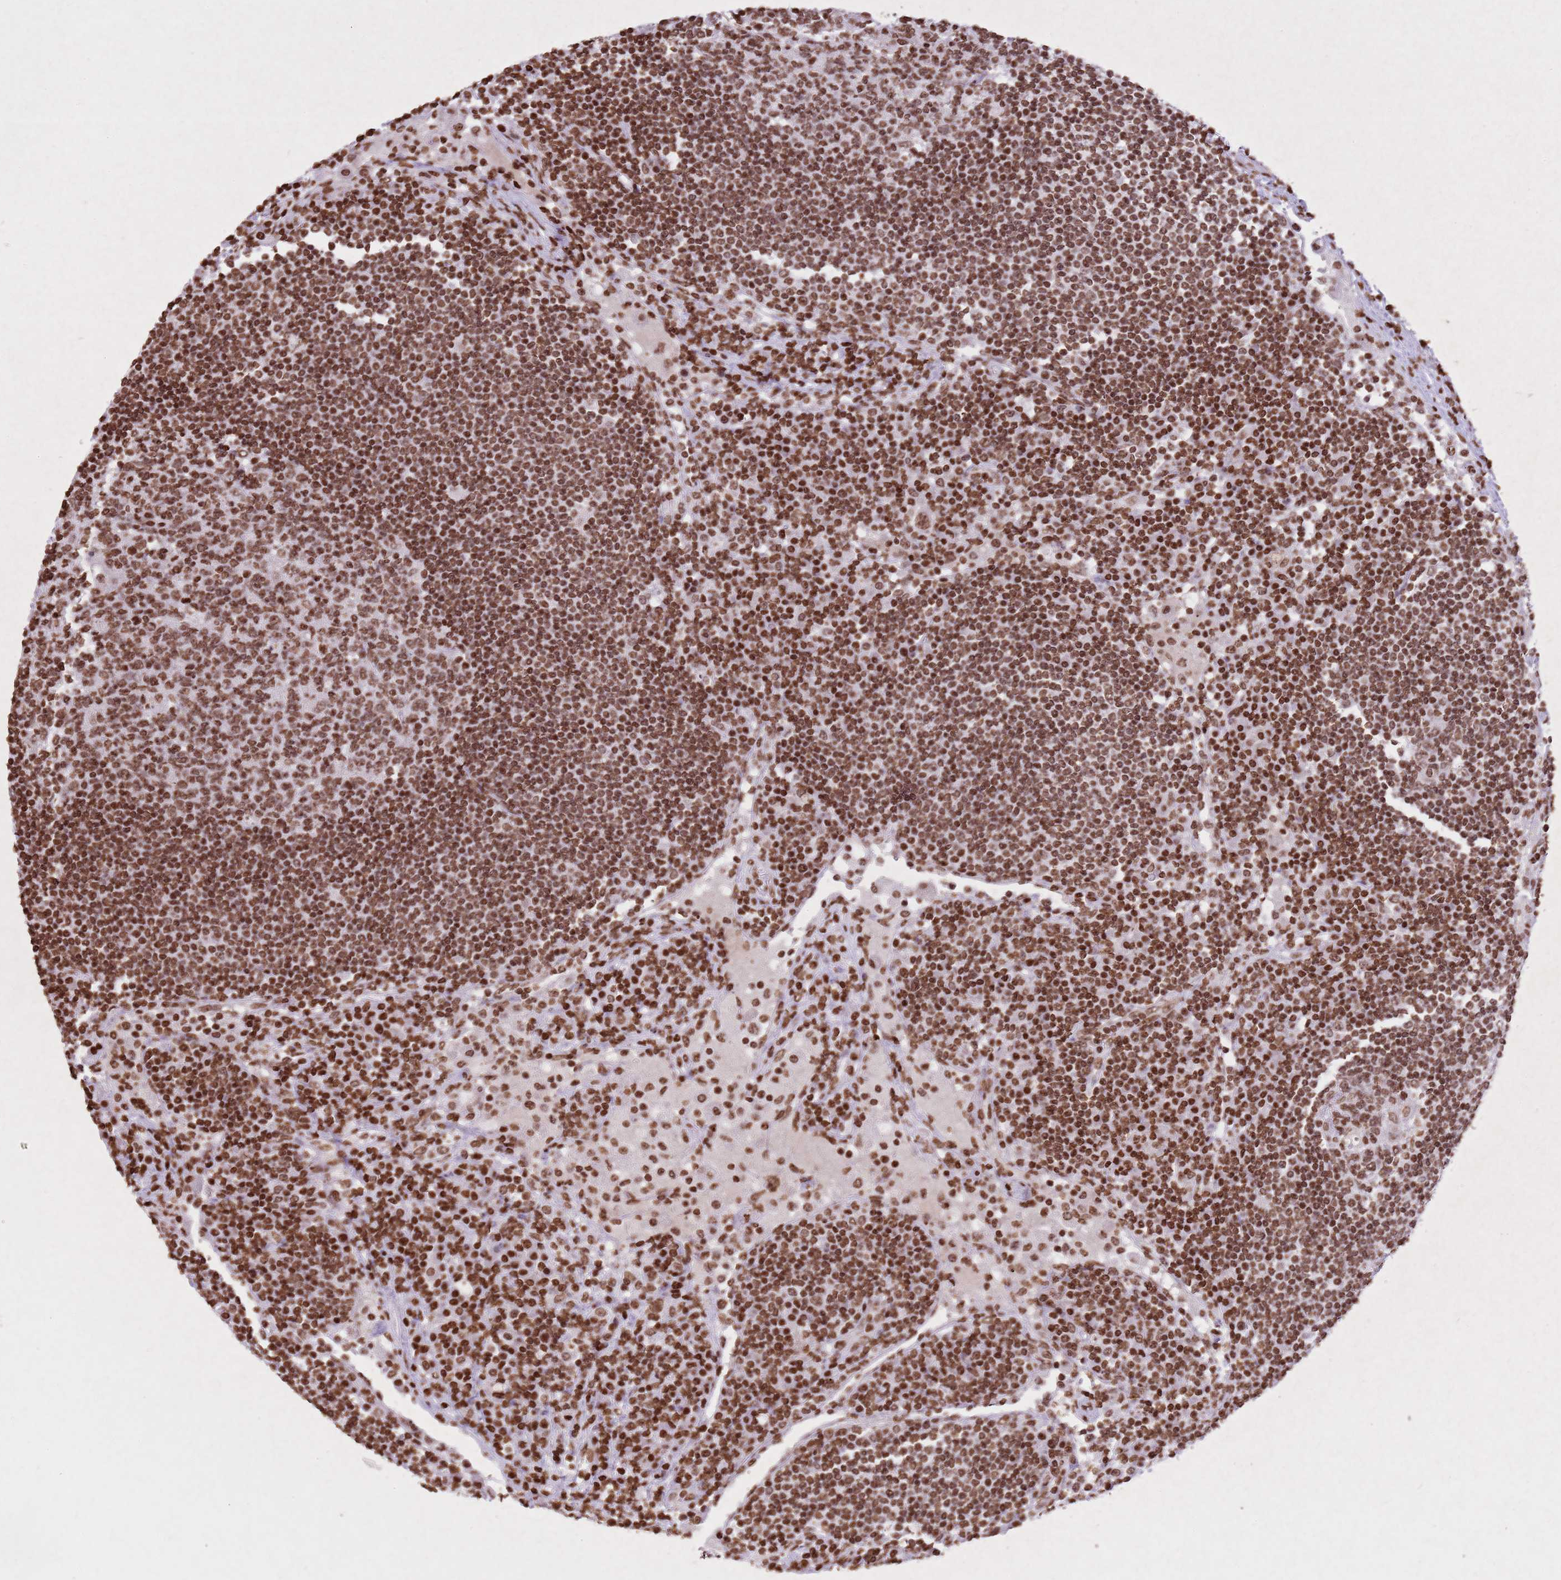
{"staining": {"intensity": "moderate", "quantity": ">75%", "location": "nuclear"}, "tissue": "lymph node", "cell_type": "Germinal center cells", "image_type": "normal", "snomed": [{"axis": "morphology", "description": "Normal tissue, NOS"}, {"axis": "topography", "description": "Lymph node"}], "caption": "DAB immunohistochemical staining of unremarkable human lymph node reveals moderate nuclear protein staining in about >75% of germinal center cells. (IHC, brightfield microscopy, high magnification).", "gene": "BMAL1", "patient": {"sex": "female", "age": 53}}